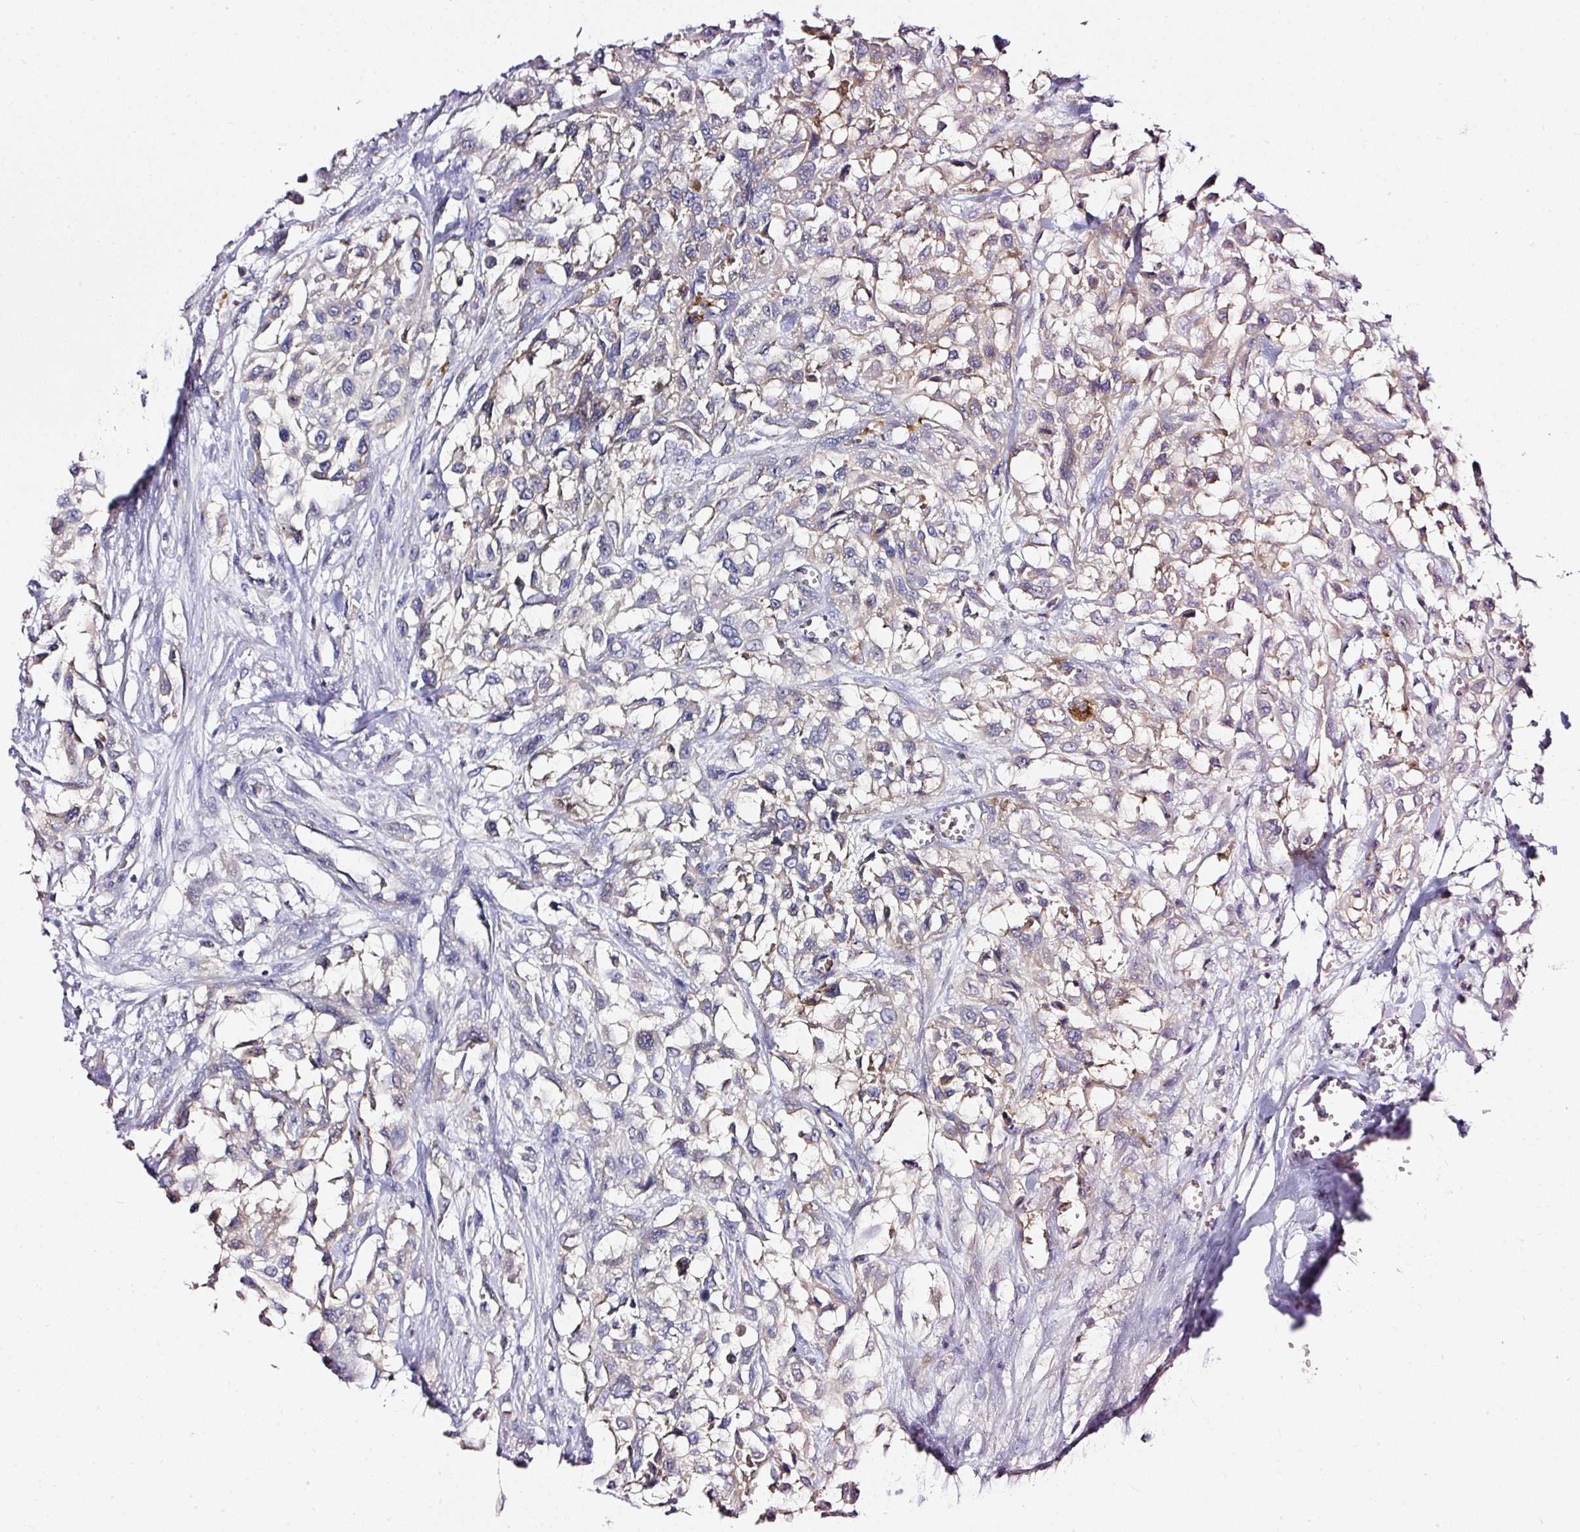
{"staining": {"intensity": "weak", "quantity": "<25%", "location": "cytoplasmic/membranous"}, "tissue": "urothelial cancer", "cell_type": "Tumor cells", "image_type": "cancer", "snomed": [{"axis": "morphology", "description": "Urothelial carcinoma, High grade"}, {"axis": "topography", "description": "Urinary bladder"}], "caption": "There is no significant expression in tumor cells of urothelial cancer.", "gene": "CD47", "patient": {"sex": "male", "age": 57}}